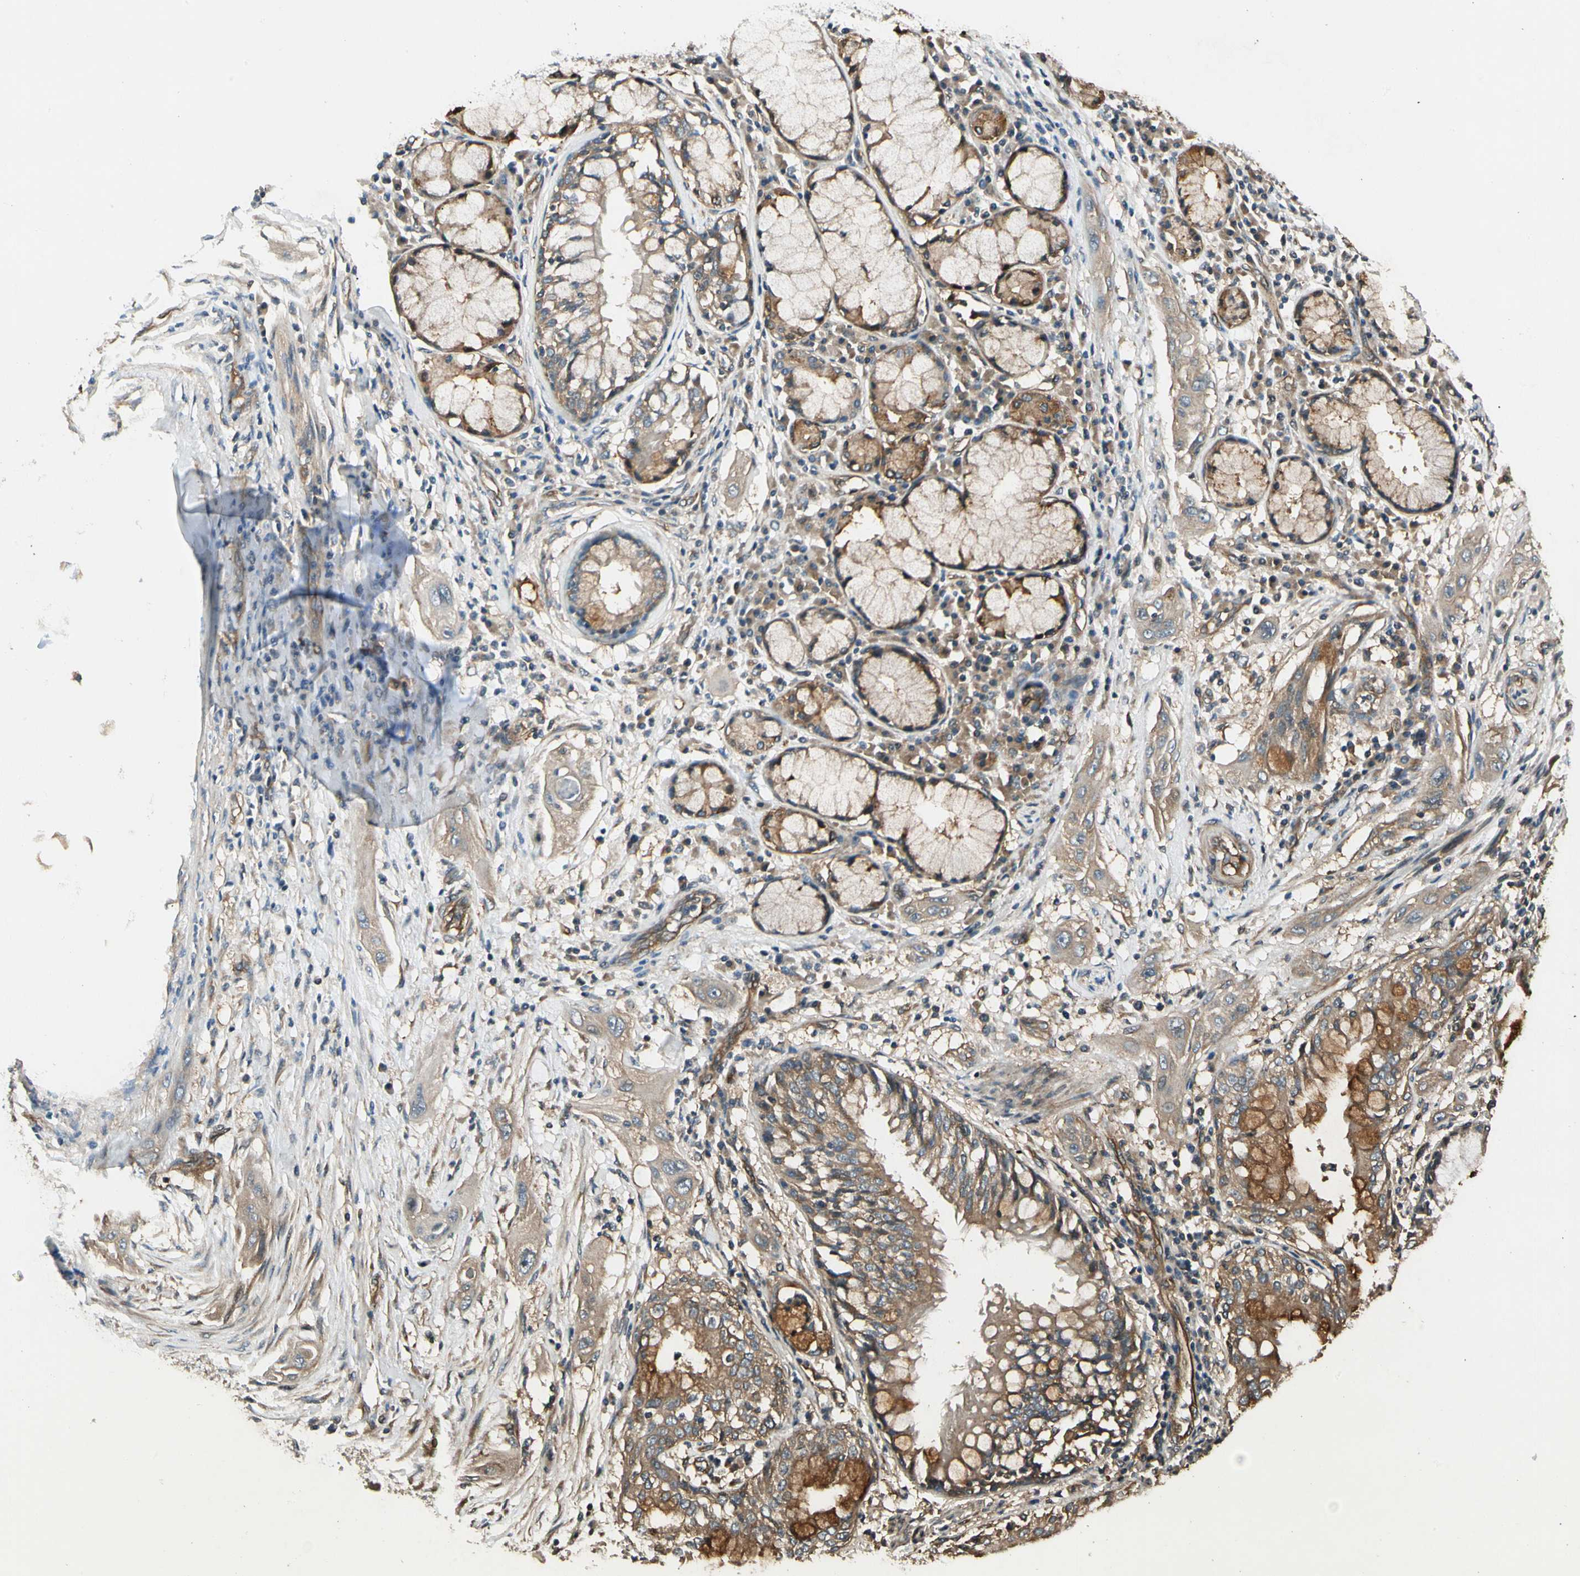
{"staining": {"intensity": "moderate", "quantity": ">75%", "location": "cytoplasmic/membranous"}, "tissue": "lung cancer", "cell_type": "Tumor cells", "image_type": "cancer", "snomed": [{"axis": "morphology", "description": "Squamous cell carcinoma, NOS"}, {"axis": "topography", "description": "Lung"}], "caption": "Lung squamous cell carcinoma stained with a protein marker exhibits moderate staining in tumor cells.", "gene": "ROCK2", "patient": {"sex": "female", "age": 47}}